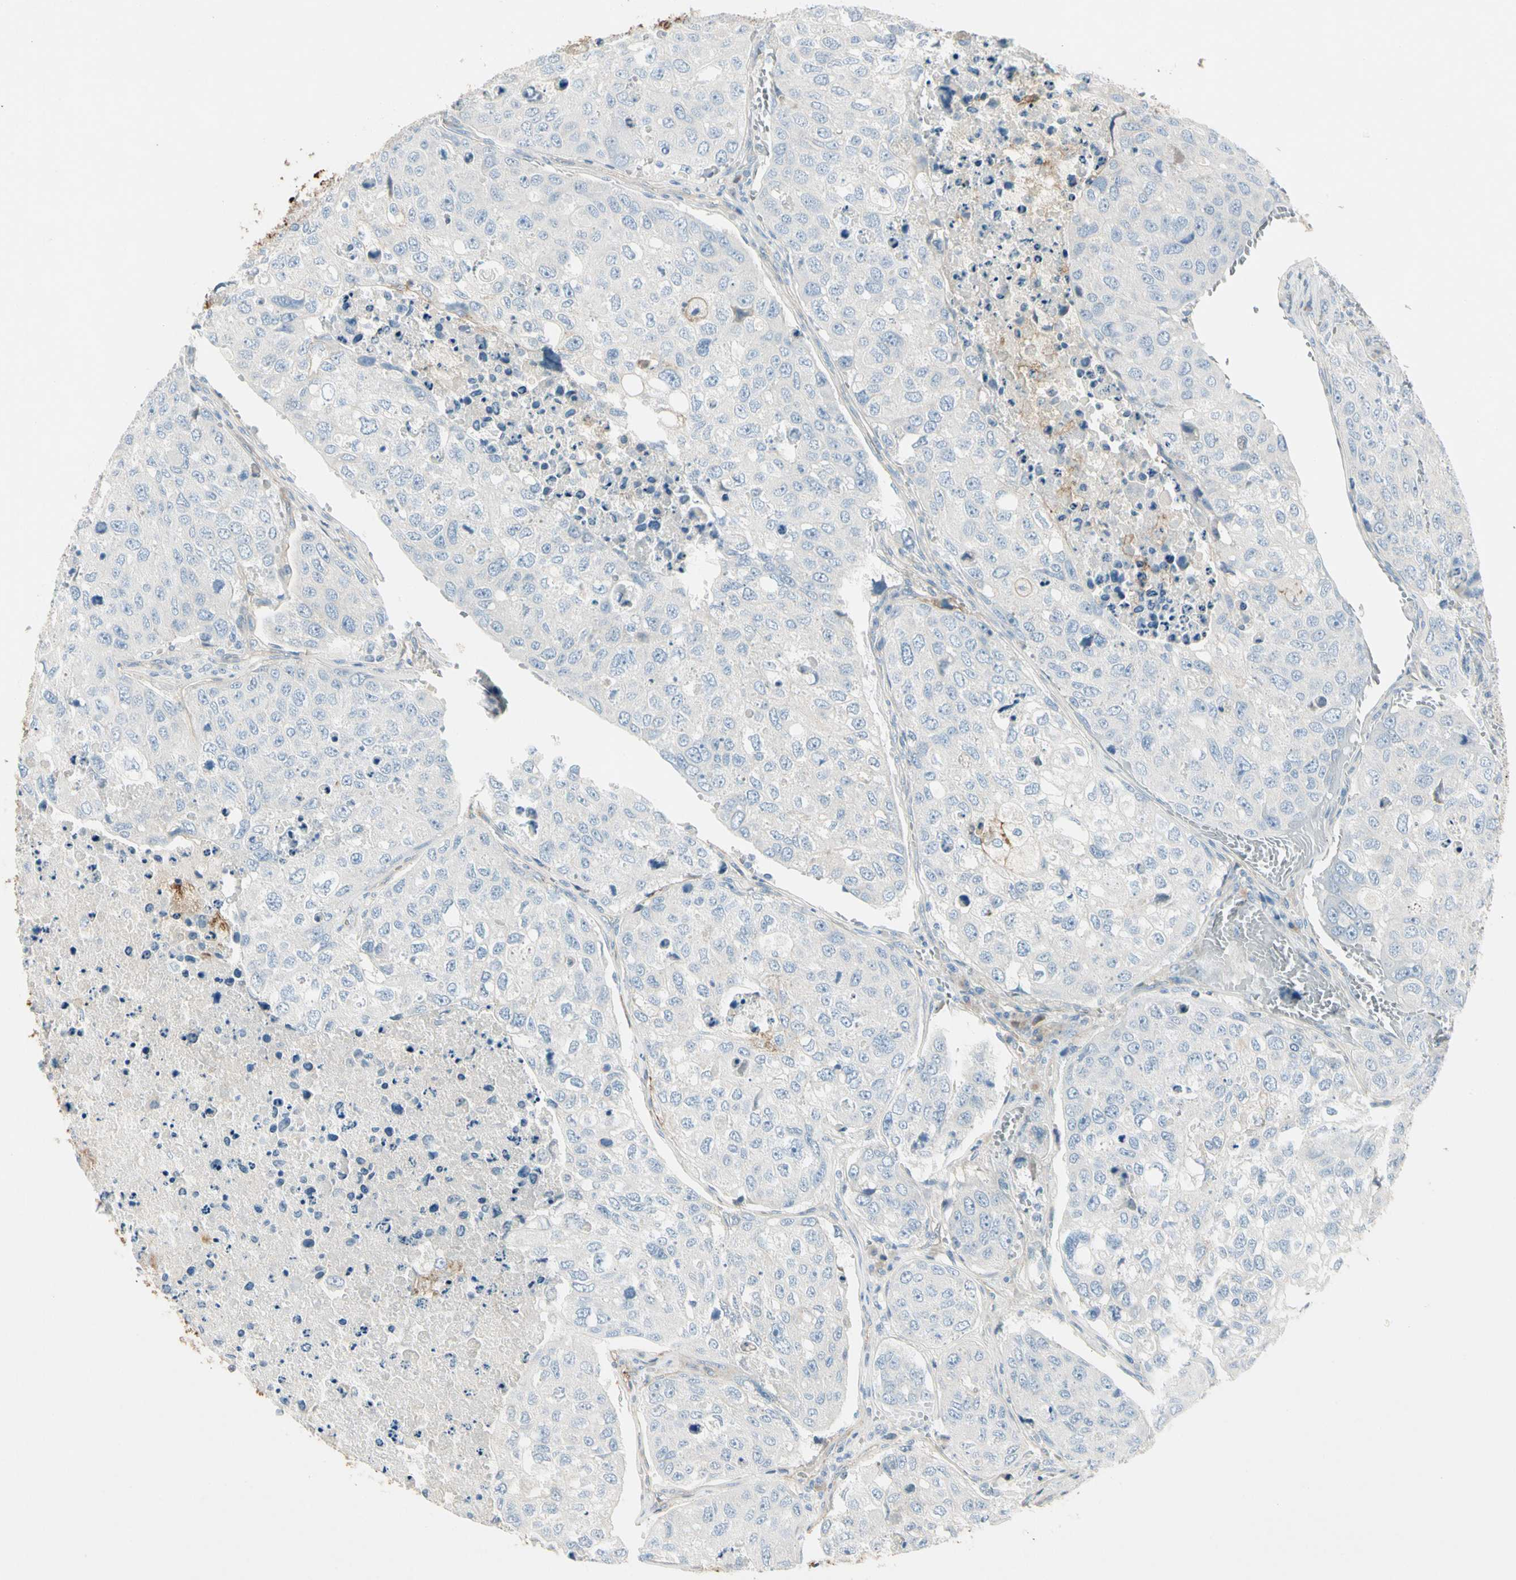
{"staining": {"intensity": "negative", "quantity": "none", "location": "none"}, "tissue": "urothelial cancer", "cell_type": "Tumor cells", "image_type": "cancer", "snomed": [{"axis": "morphology", "description": "Urothelial carcinoma, High grade"}, {"axis": "topography", "description": "Lymph node"}, {"axis": "topography", "description": "Urinary bladder"}], "caption": "An immunohistochemistry micrograph of urothelial carcinoma (high-grade) is shown. There is no staining in tumor cells of urothelial carcinoma (high-grade).", "gene": "ITGA3", "patient": {"sex": "male", "age": 51}}